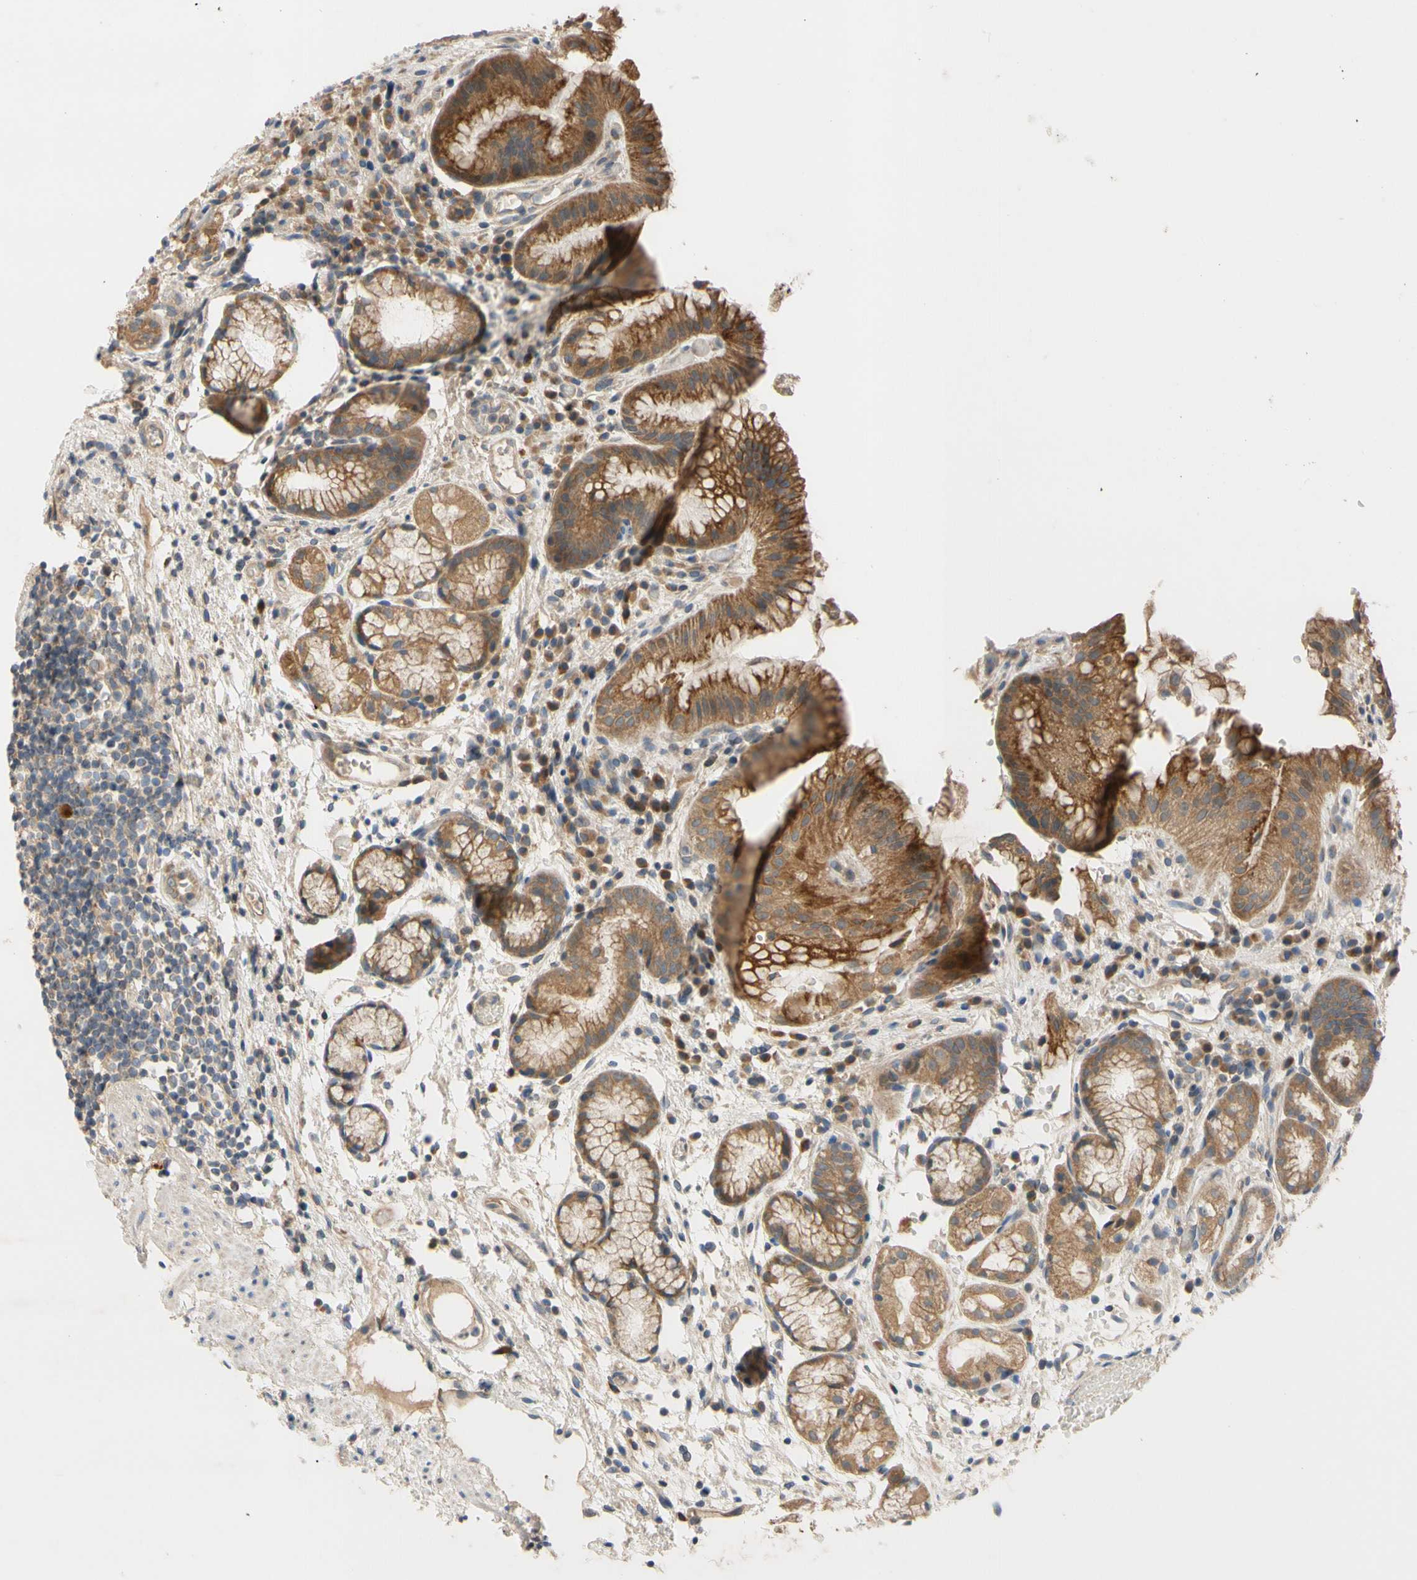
{"staining": {"intensity": "moderate", "quantity": ">75%", "location": "cytoplasmic/membranous"}, "tissue": "stomach", "cell_type": "Glandular cells", "image_type": "normal", "snomed": [{"axis": "morphology", "description": "Normal tissue, NOS"}, {"axis": "topography", "description": "Stomach, upper"}], "caption": "This image shows benign stomach stained with immunohistochemistry (IHC) to label a protein in brown. The cytoplasmic/membranous of glandular cells show moderate positivity for the protein. Nuclei are counter-stained blue.", "gene": "MBTPS2", "patient": {"sex": "male", "age": 72}}